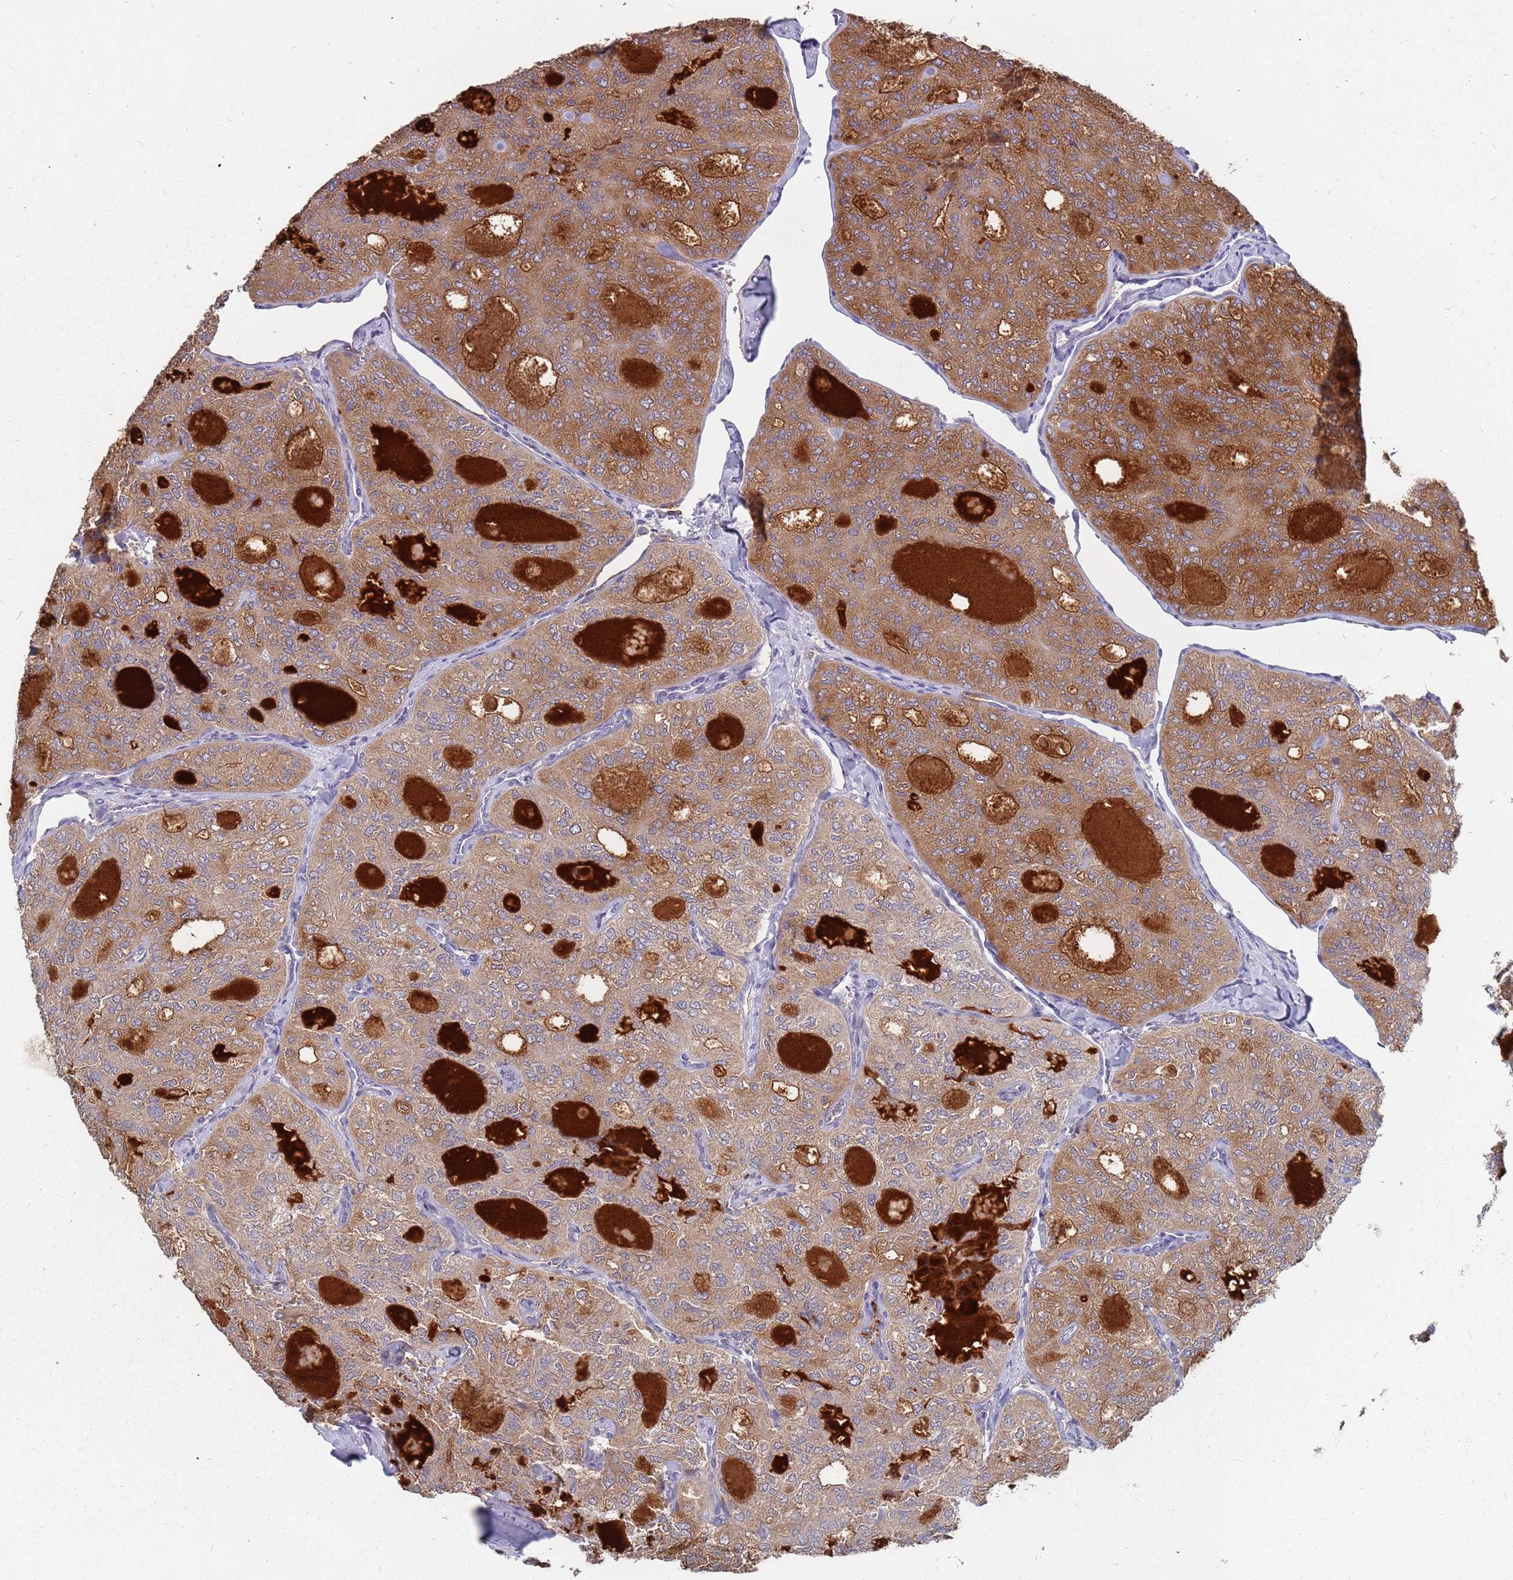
{"staining": {"intensity": "strong", "quantity": "25%-75%", "location": "cytoplasmic/membranous"}, "tissue": "thyroid cancer", "cell_type": "Tumor cells", "image_type": "cancer", "snomed": [{"axis": "morphology", "description": "Follicular adenoma carcinoma, NOS"}, {"axis": "topography", "description": "Thyroid gland"}], "caption": "Thyroid cancer stained with DAB (3,3'-diaminobenzidine) IHC exhibits high levels of strong cytoplasmic/membranous positivity in approximately 25%-75% of tumor cells.", "gene": "TCEANC2", "patient": {"sex": "male", "age": 75}}